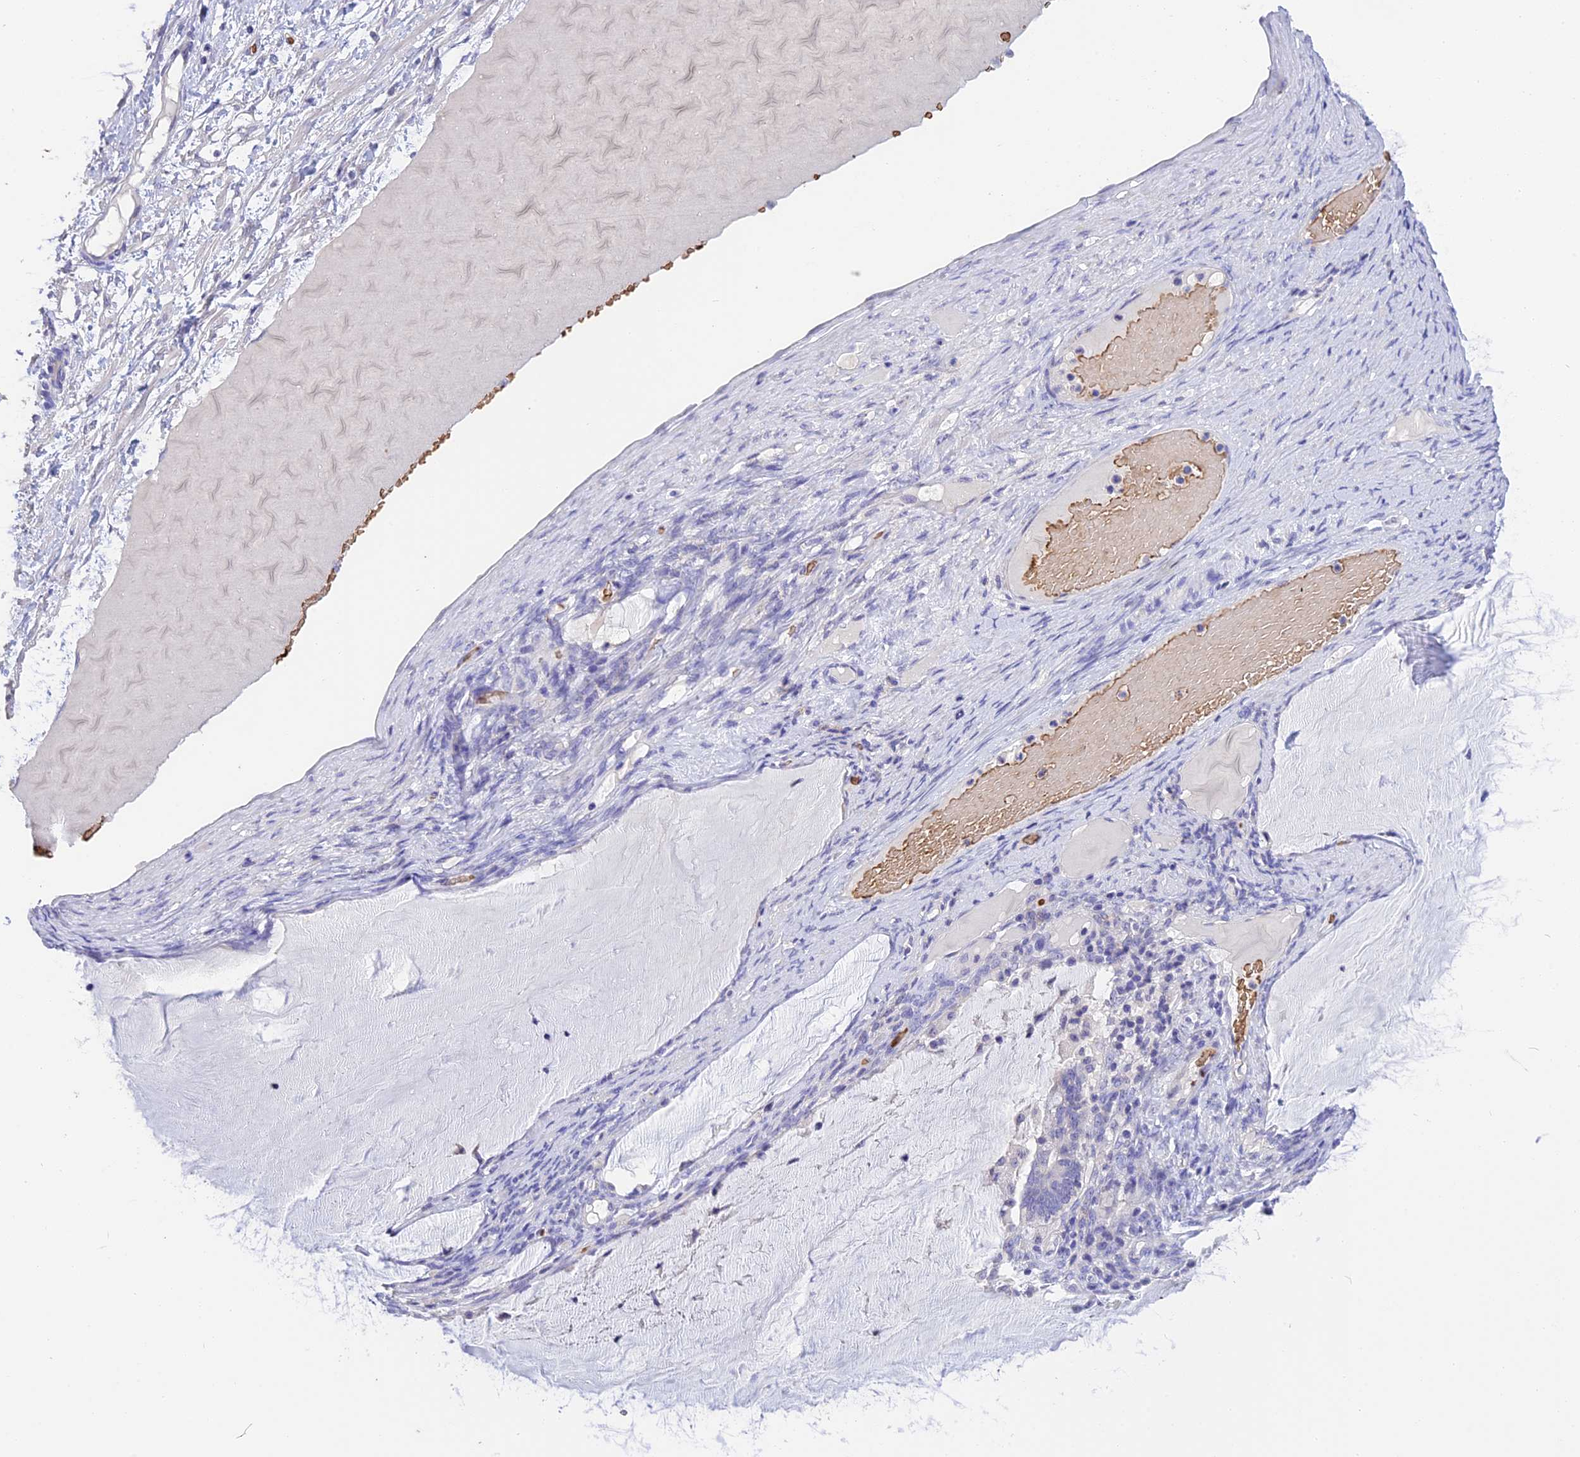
{"staining": {"intensity": "negative", "quantity": "none", "location": "none"}, "tissue": "ovarian cancer", "cell_type": "Tumor cells", "image_type": "cancer", "snomed": [{"axis": "morphology", "description": "Cystadenocarcinoma, mucinous, NOS"}, {"axis": "topography", "description": "Ovary"}], "caption": "IHC photomicrograph of neoplastic tissue: mucinous cystadenocarcinoma (ovarian) stained with DAB (3,3'-diaminobenzidine) displays no significant protein positivity in tumor cells.", "gene": "TNNC2", "patient": {"sex": "female", "age": 61}}